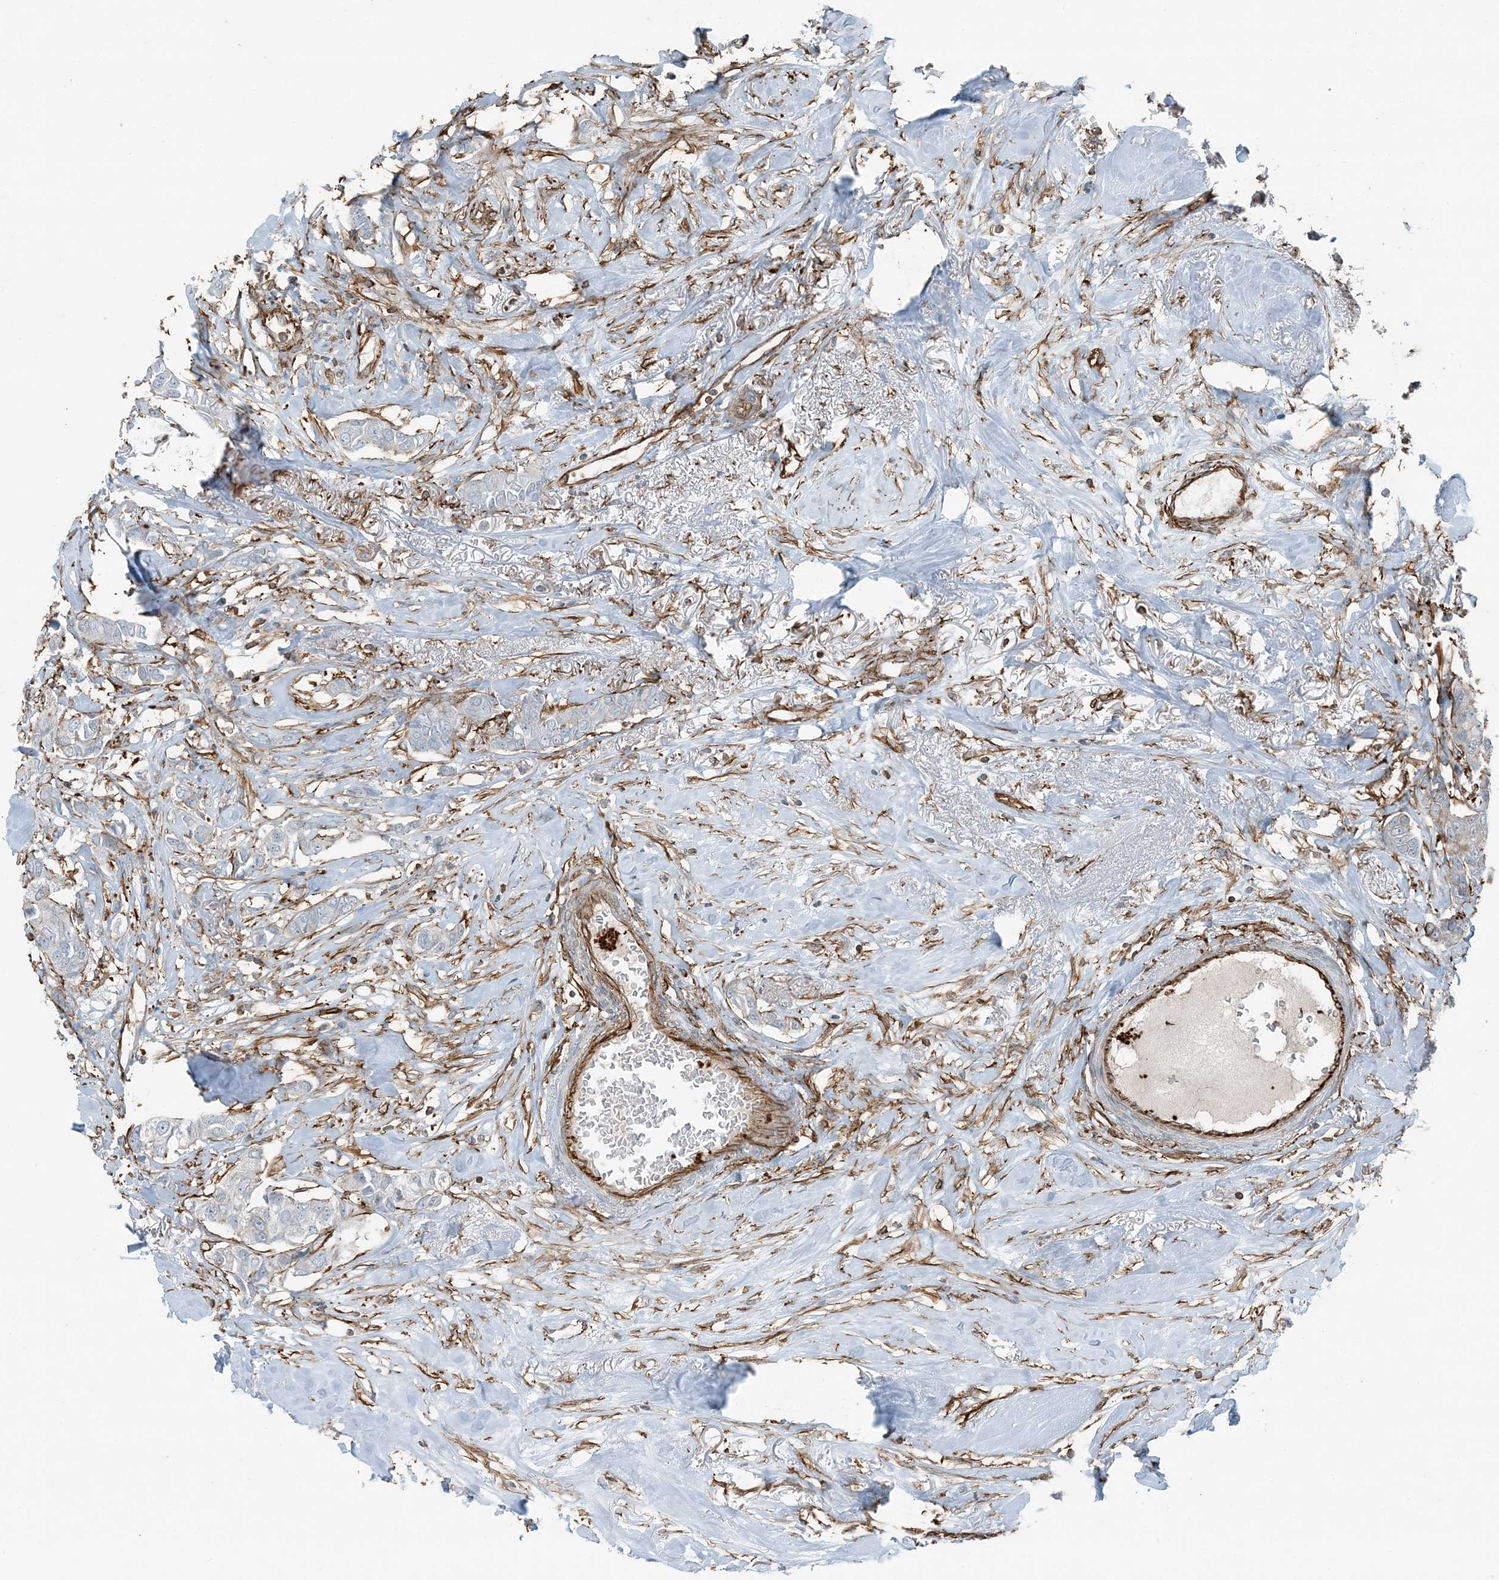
{"staining": {"intensity": "negative", "quantity": "none", "location": "none"}, "tissue": "breast cancer", "cell_type": "Tumor cells", "image_type": "cancer", "snomed": [{"axis": "morphology", "description": "Duct carcinoma"}, {"axis": "topography", "description": "Breast"}], "caption": "High magnification brightfield microscopy of infiltrating ductal carcinoma (breast) stained with DAB (3,3'-diaminobenzidine) (brown) and counterstained with hematoxylin (blue): tumor cells show no significant staining.", "gene": "APOBEC3C", "patient": {"sex": "female", "age": 80}}